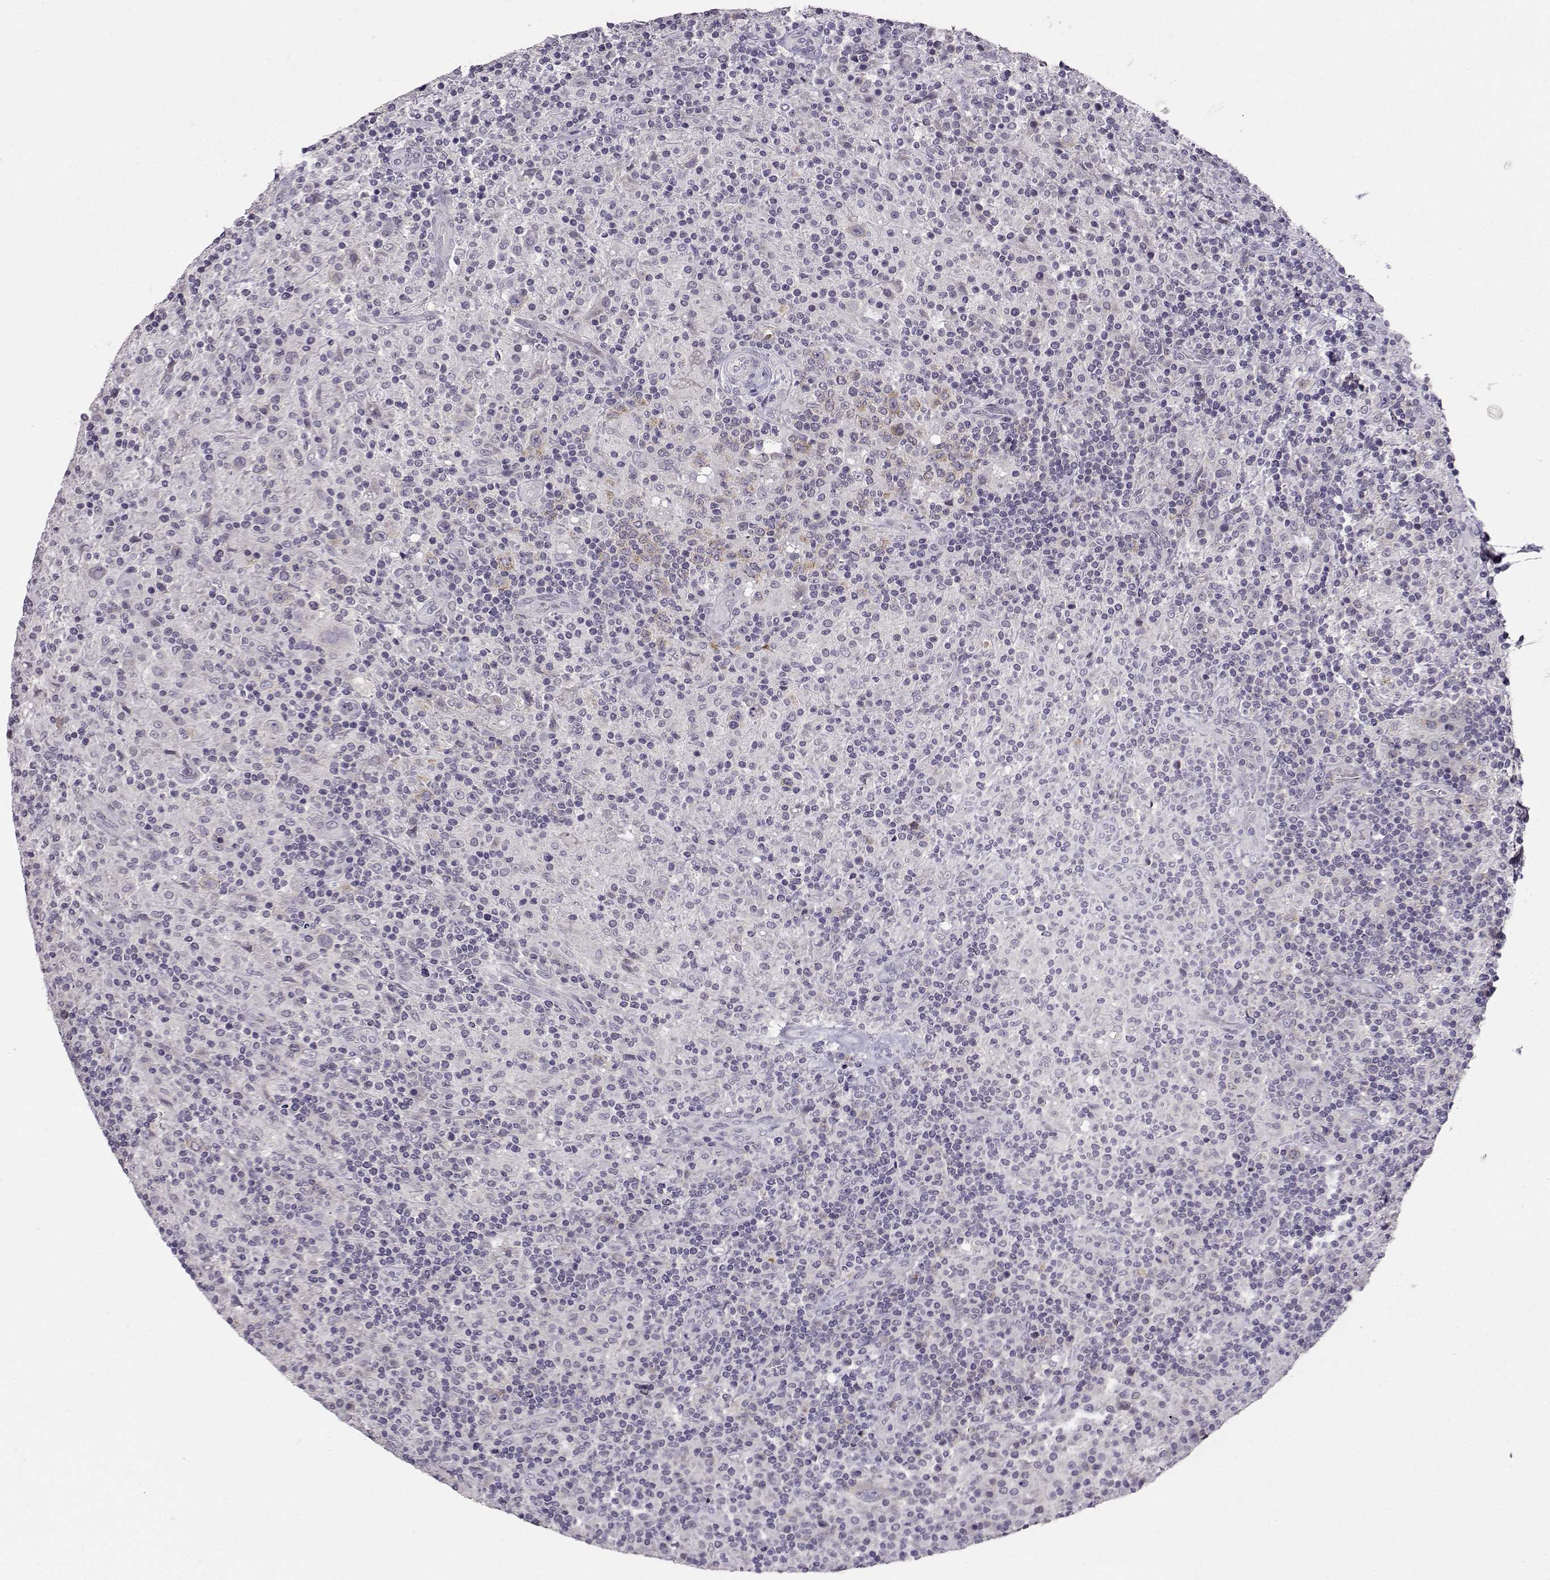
{"staining": {"intensity": "negative", "quantity": "none", "location": "none"}, "tissue": "lymphoma", "cell_type": "Tumor cells", "image_type": "cancer", "snomed": [{"axis": "morphology", "description": "Hodgkin's disease, NOS"}, {"axis": "topography", "description": "Lymph node"}], "caption": "Tumor cells are negative for brown protein staining in lymphoma. (DAB (3,3'-diaminobenzidine) immunohistochemistry visualized using brightfield microscopy, high magnification).", "gene": "DDX20", "patient": {"sex": "male", "age": 70}}